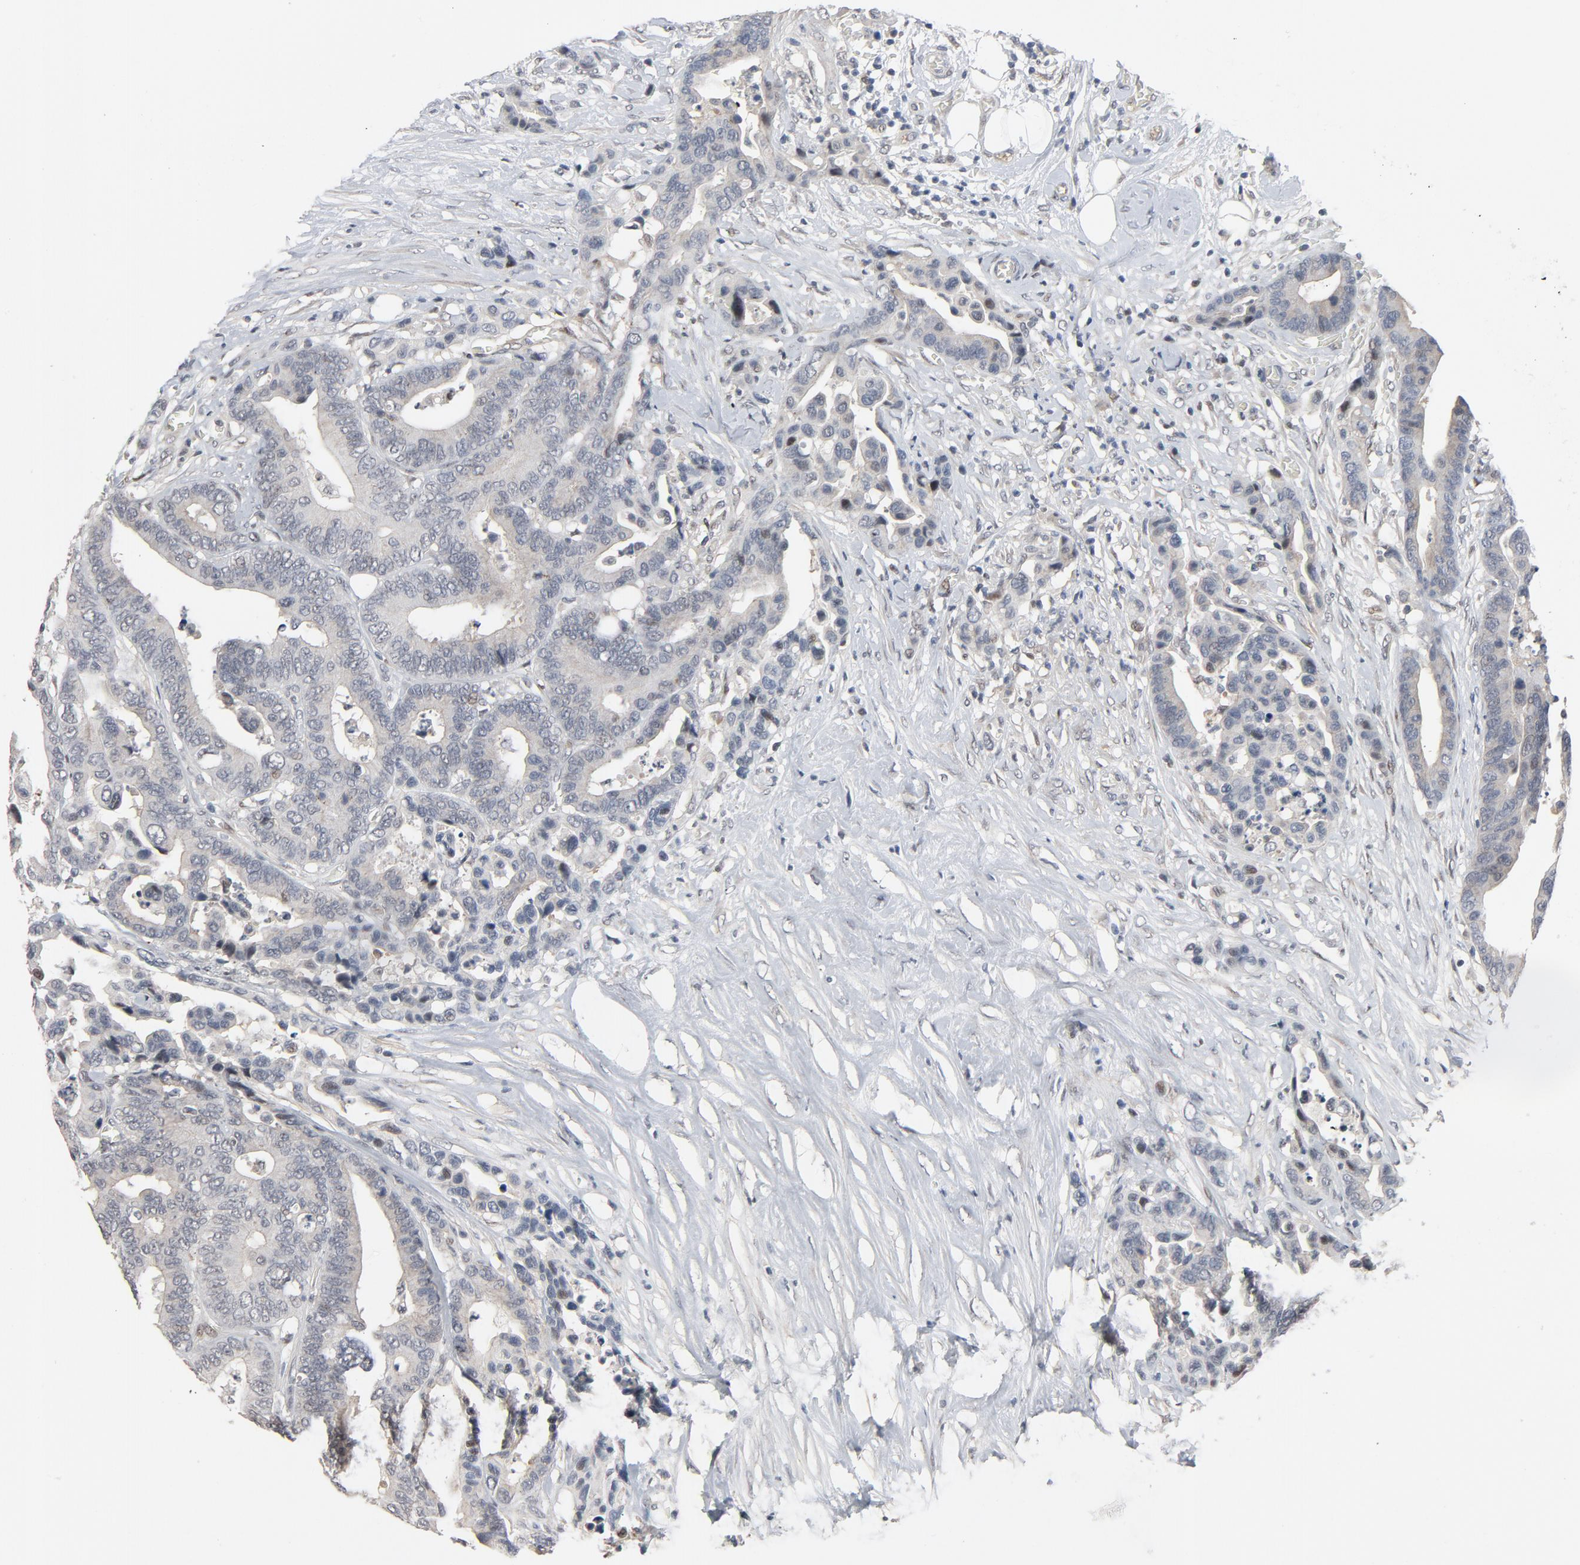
{"staining": {"intensity": "negative", "quantity": "none", "location": "none"}, "tissue": "colorectal cancer", "cell_type": "Tumor cells", "image_type": "cancer", "snomed": [{"axis": "morphology", "description": "Adenocarcinoma, NOS"}, {"axis": "topography", "description": "Colon"}], "caption": "Colorectal adenocarcinoma was stained to show a protein in brown. There is no significant positivity in tumor cells.", "gene": "FSCB", "patient": {"sex": "male", "age": 82}}